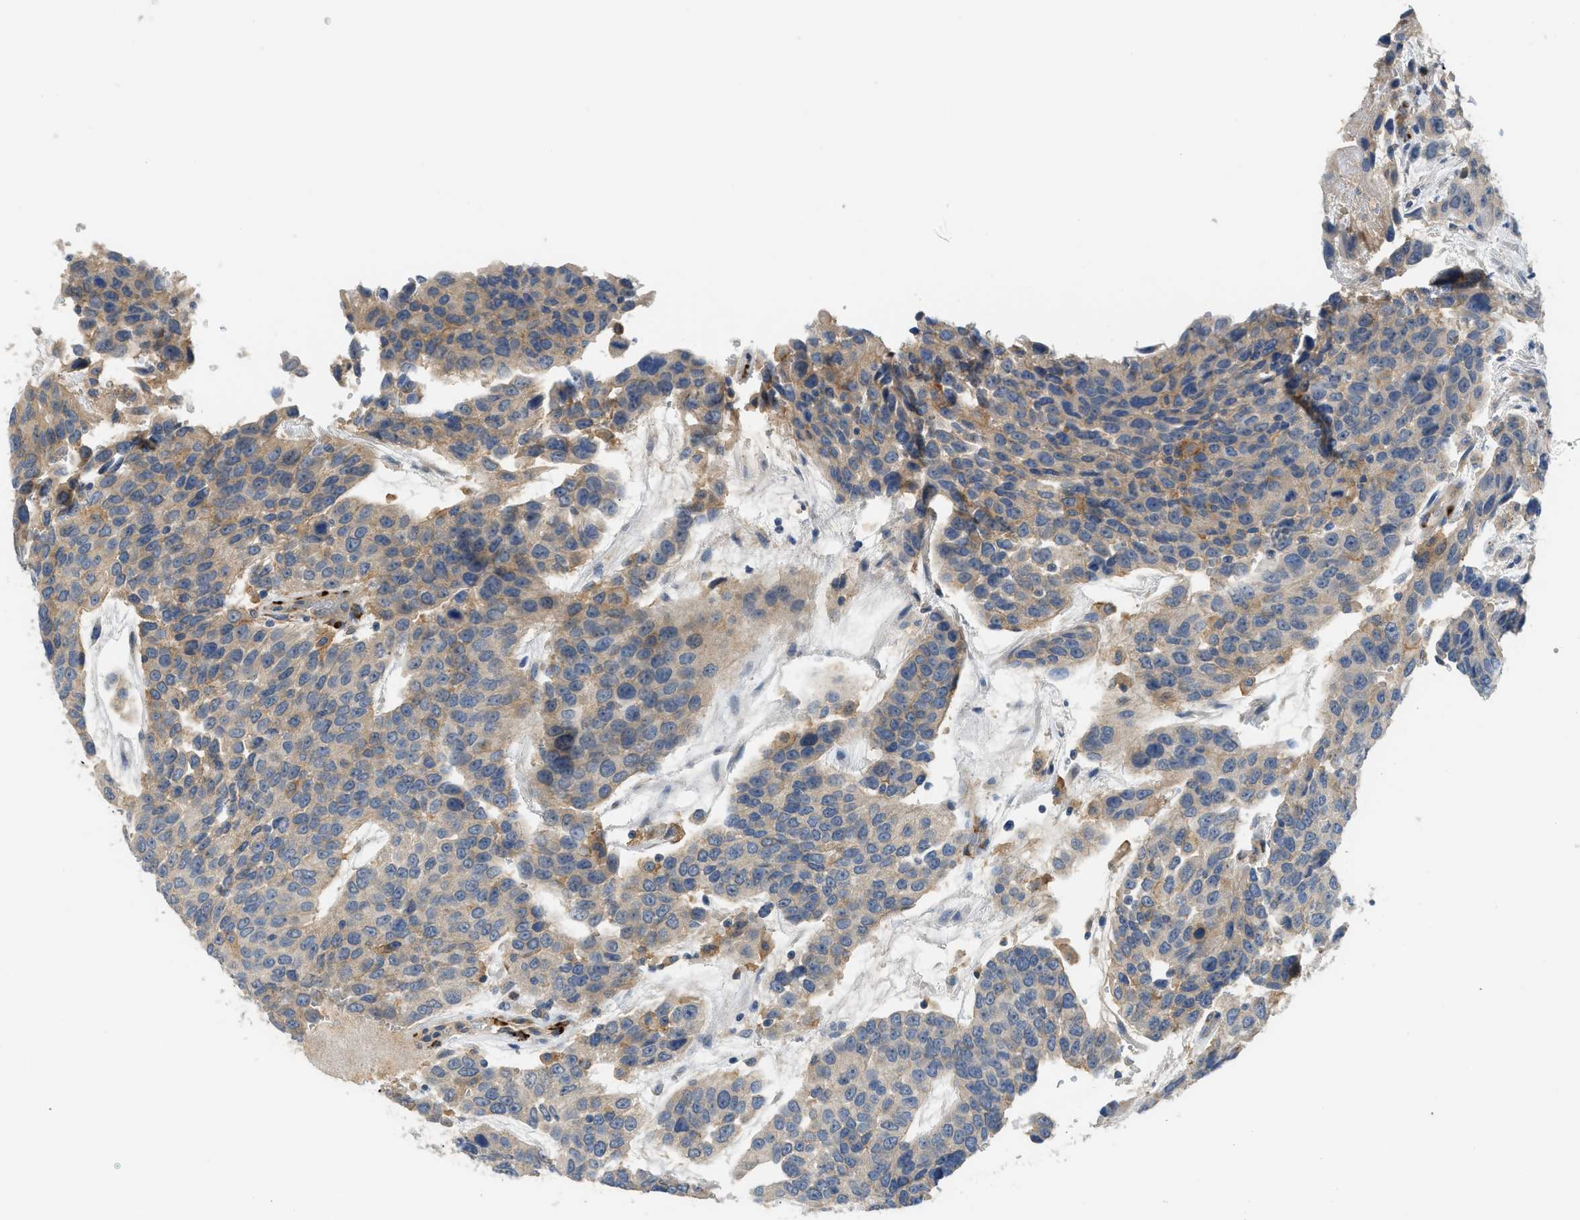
{"staining": {"intensity": "weak", "quantity": "25%-75%", "location": "cytoplasmic/membranous"}, "tissue": "urothelial cancer", "cell_type": "Tumor cells", "image_type": "cancer", "snomed": [{"axis": "morphology", "description": "Urothelial carcinoma, High grade"}, {"axis": "topography", "description": "Urinary bladder"}], "caption": "The photomicrograph demonstrates staining of urothelial cancer, revealing weak cytoplasmic/membranous protein staining (brown color) within tumor cells.", "gene": "RHBDF2", "patient": {"sex": "female", "age": 80}}